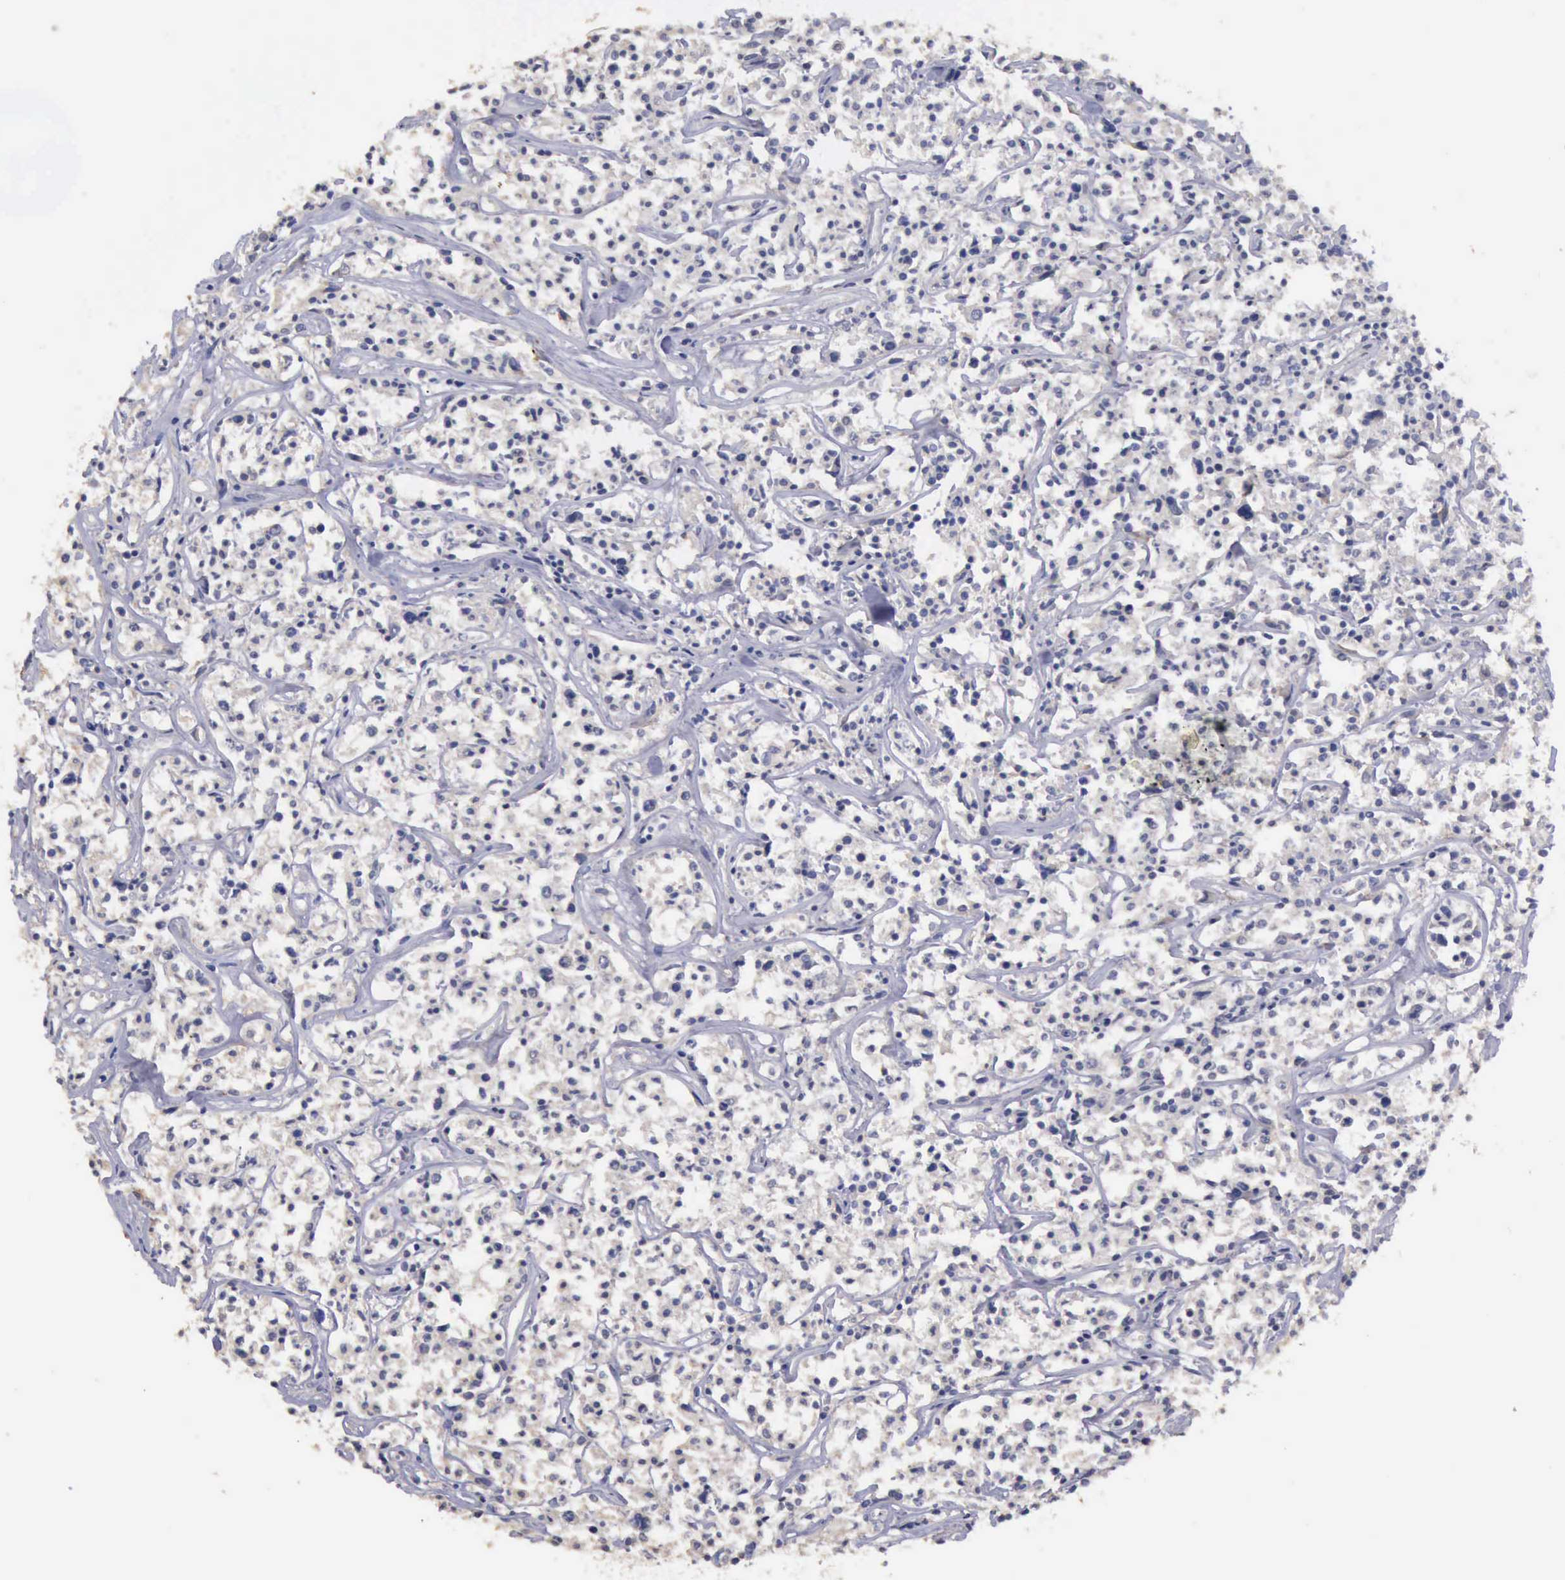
{"staining": {"intensity": "negative", "quantity": "none", "location": "none"}, "tissue": "lymphoma", "cell_type": "Tumor cells", "image_type": "cancer", "snomed": [{"axis": "morphology", "description": "Malignant lymphoma, non-Hodgkin's type, Low grade"}, {"axis": "topography", "description": "Small intestine"}], "caption": "The IHC photomicrograph has no significant expression in tumor cells of lymphoma tissue. (DAB immunohistochemistry (IHC), high magnification).", "gene": "PHKA1", "patient": {"sex": "female", "age": 59}}